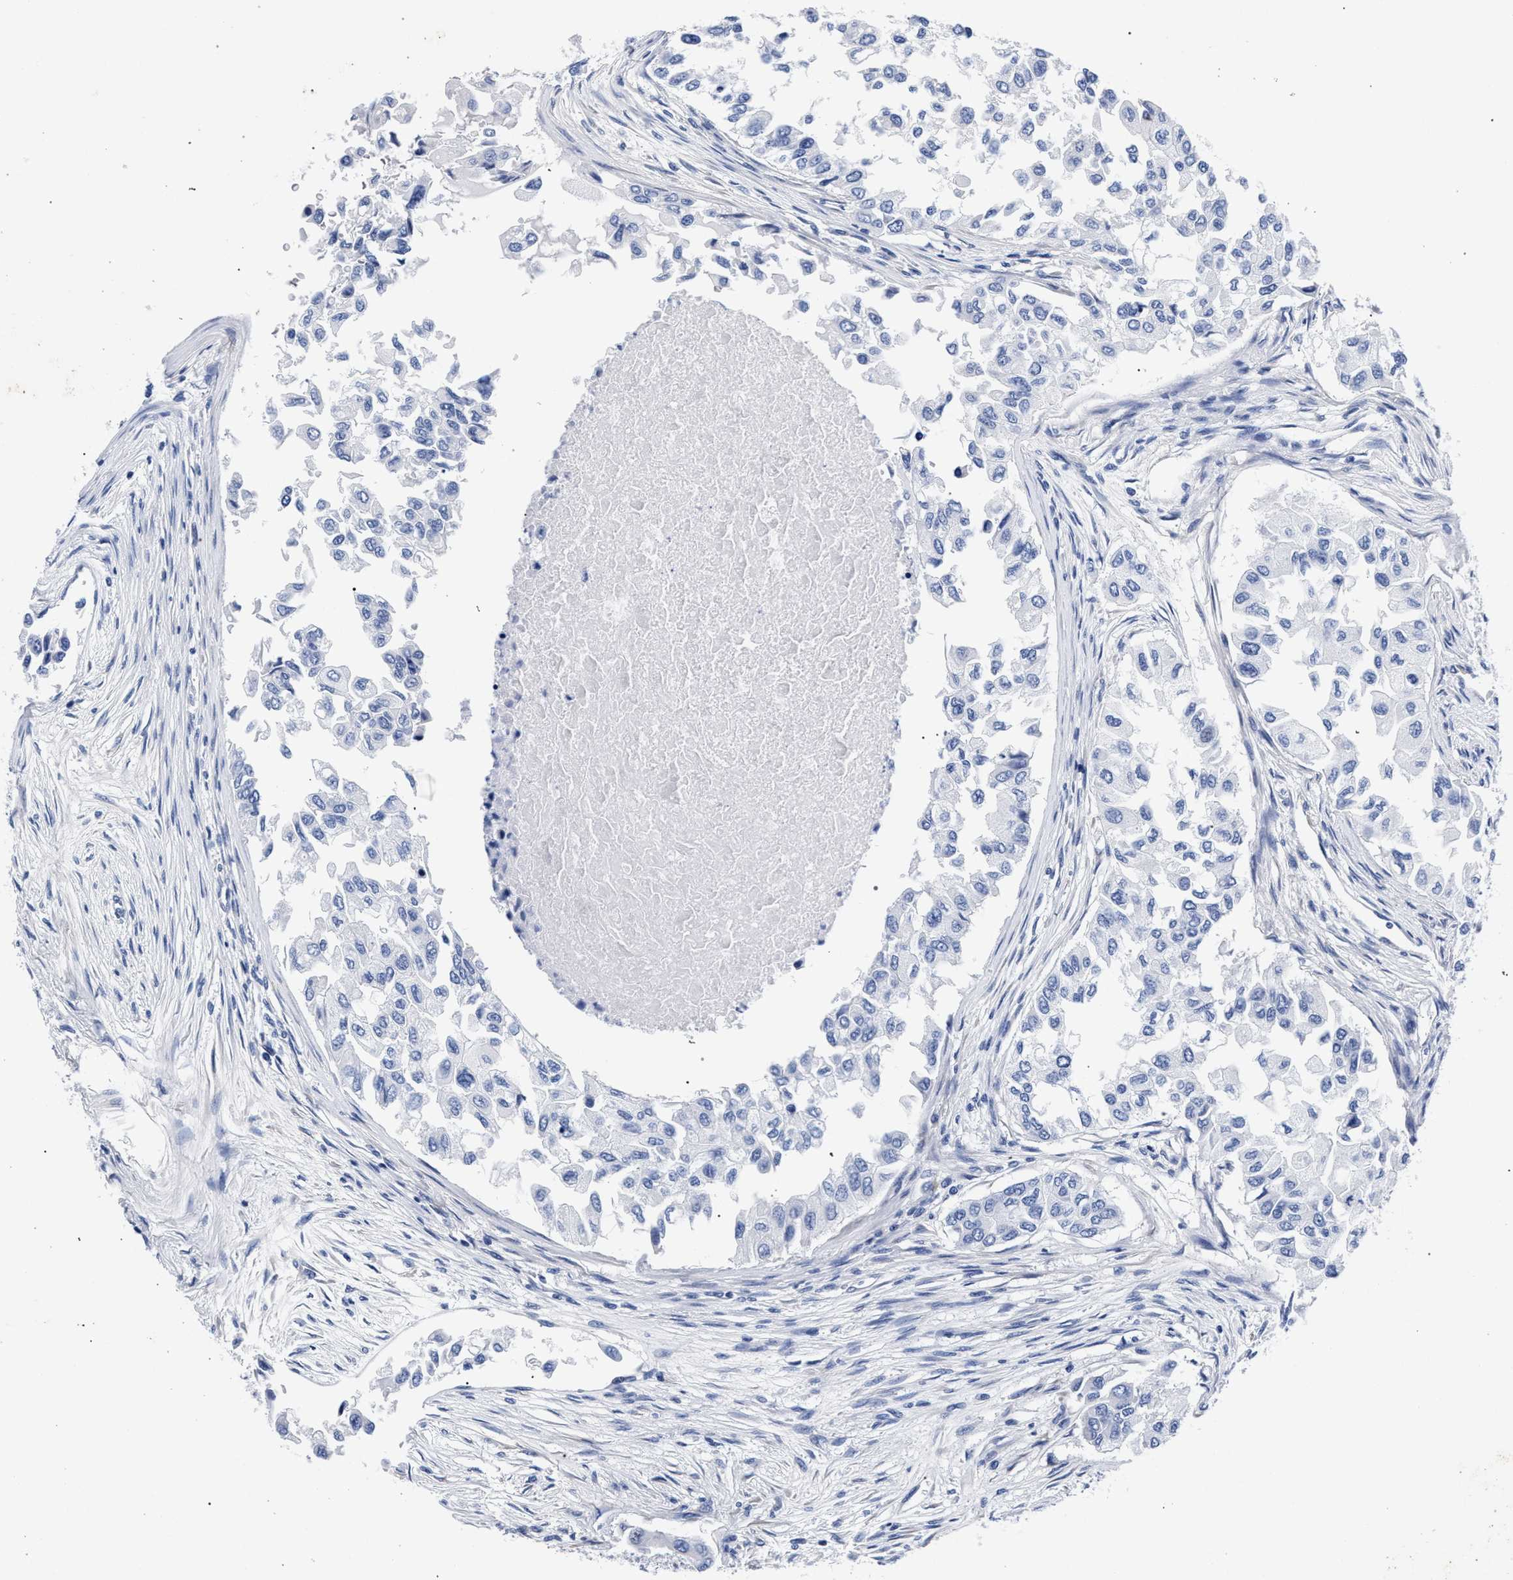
{"staining": {"intensity": "negative", "quantity": "none", "location": "none"}, "tissue": "breast cancer", "cell_type": "Tumor cells", "image_type": "cancer", "snomed": [{"axis": "morphology", "description": "Normal tissue, NOS"}, {"axis": "morphology", "description": "Duct carcinoma"}, {"axis": "topography", "description": "Breast"}], "caption": "An image of breast infiltrating ductal carcinoma stained for a protein exhibits no brown staining in tumor cells.", "gene": "AKAP4", "patient": {"sex": "female", "age": 49}}